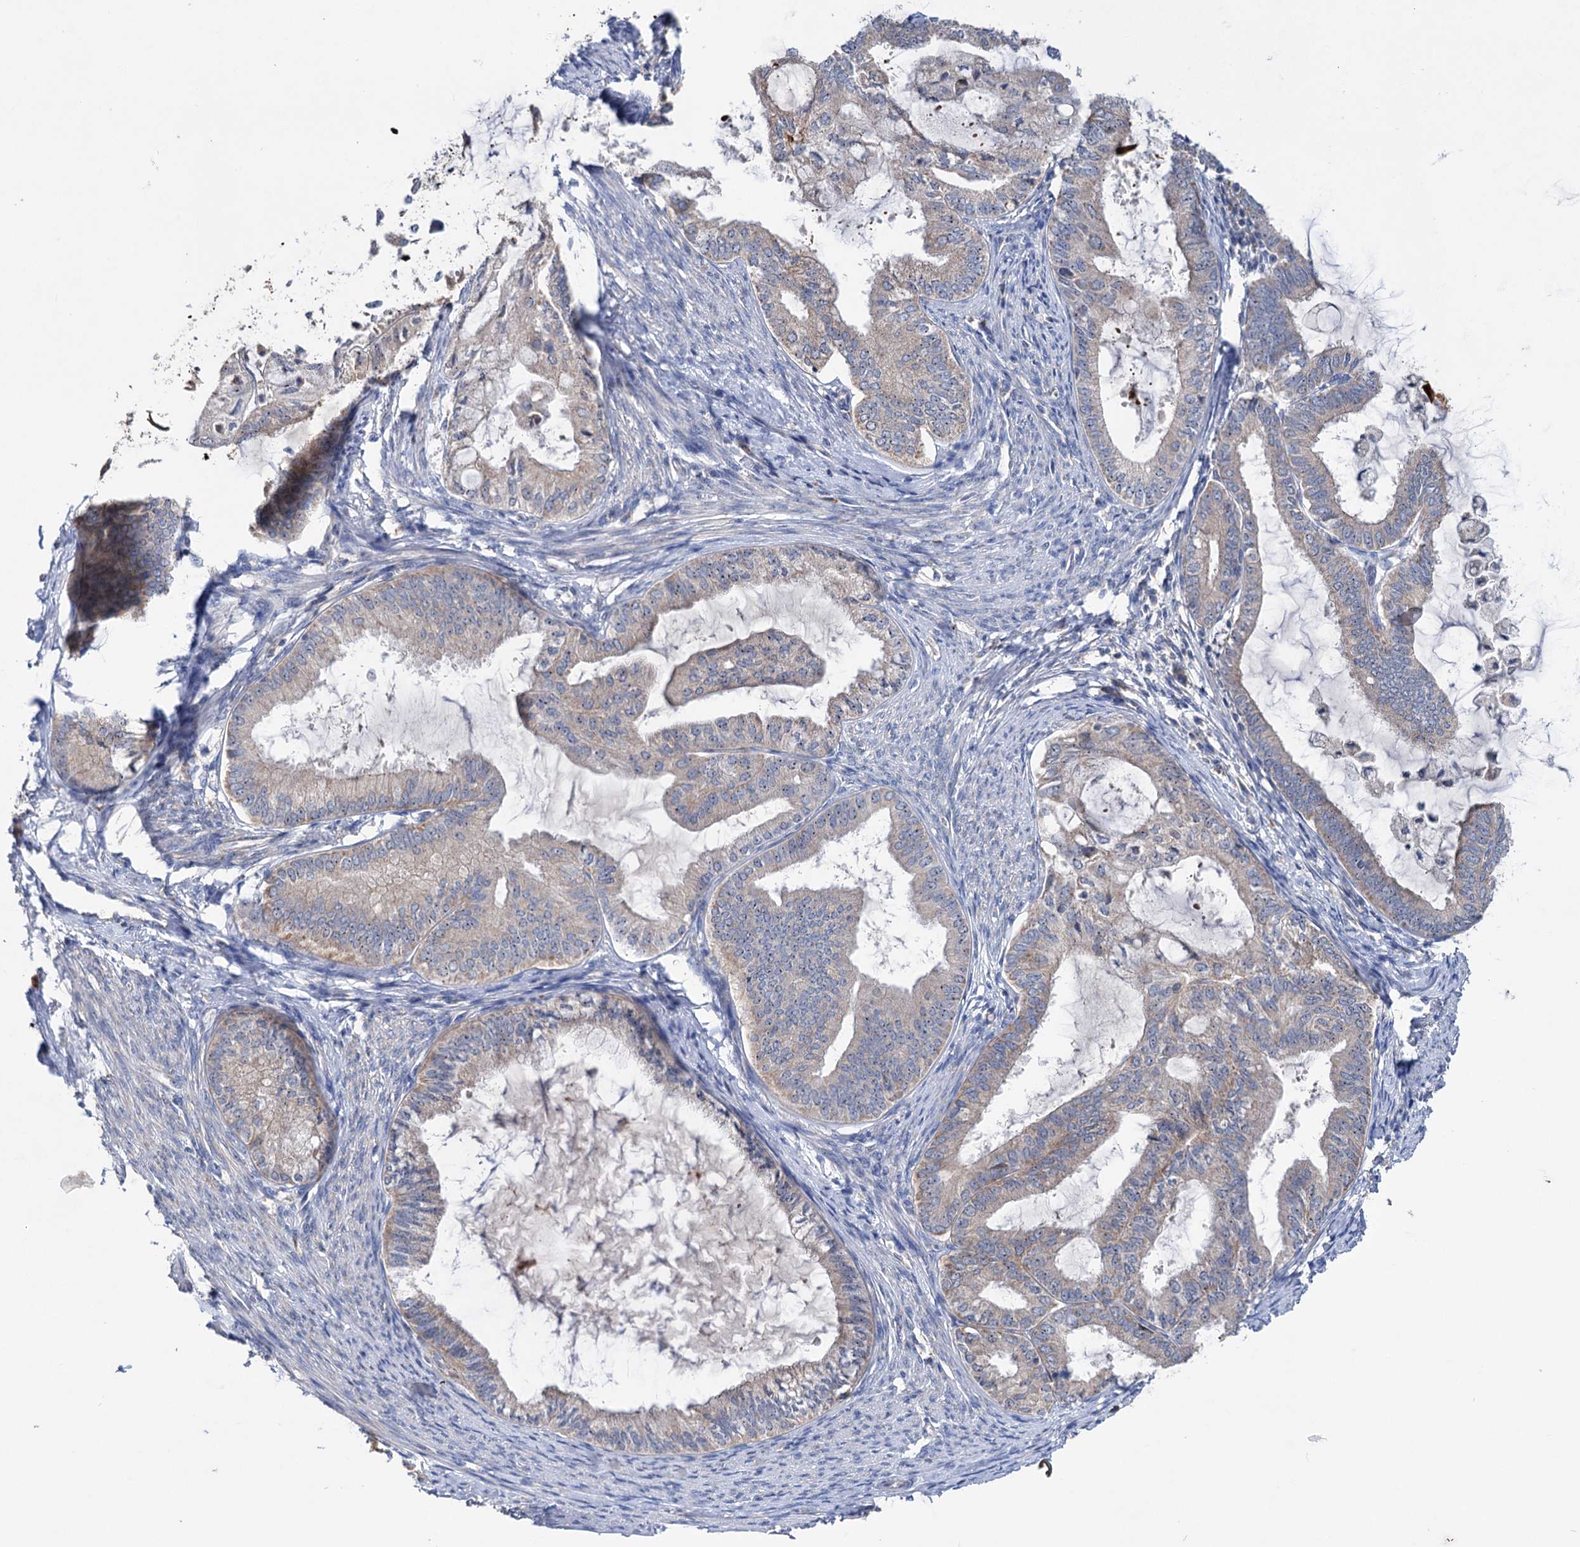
{"staining": {"intensity": "weak", "quantity": "25%-75%", "location": "cytoplasmic/membranous"}, "tissue": "endometrial cancer", "cell_type": "Tumor cells", "image_type": "cancer", "snomed": [{"axis": "morphology", "description": "Adenocarcinoma, NOS"}, {"axis": "topography", "description": "Endometrium"}], "caption": "Immunohistochemical staining of human endometrial cancer (adenocarcinoma) reveals low levels of weak cytoplasmic/membranous protein positivity in approximately 25%-75% of tumor cells. The protein is shown in brown color, while the nuclei are stained blue.", "gene": "HTR3B", "patient": {"sex": "female", "age": 86}}